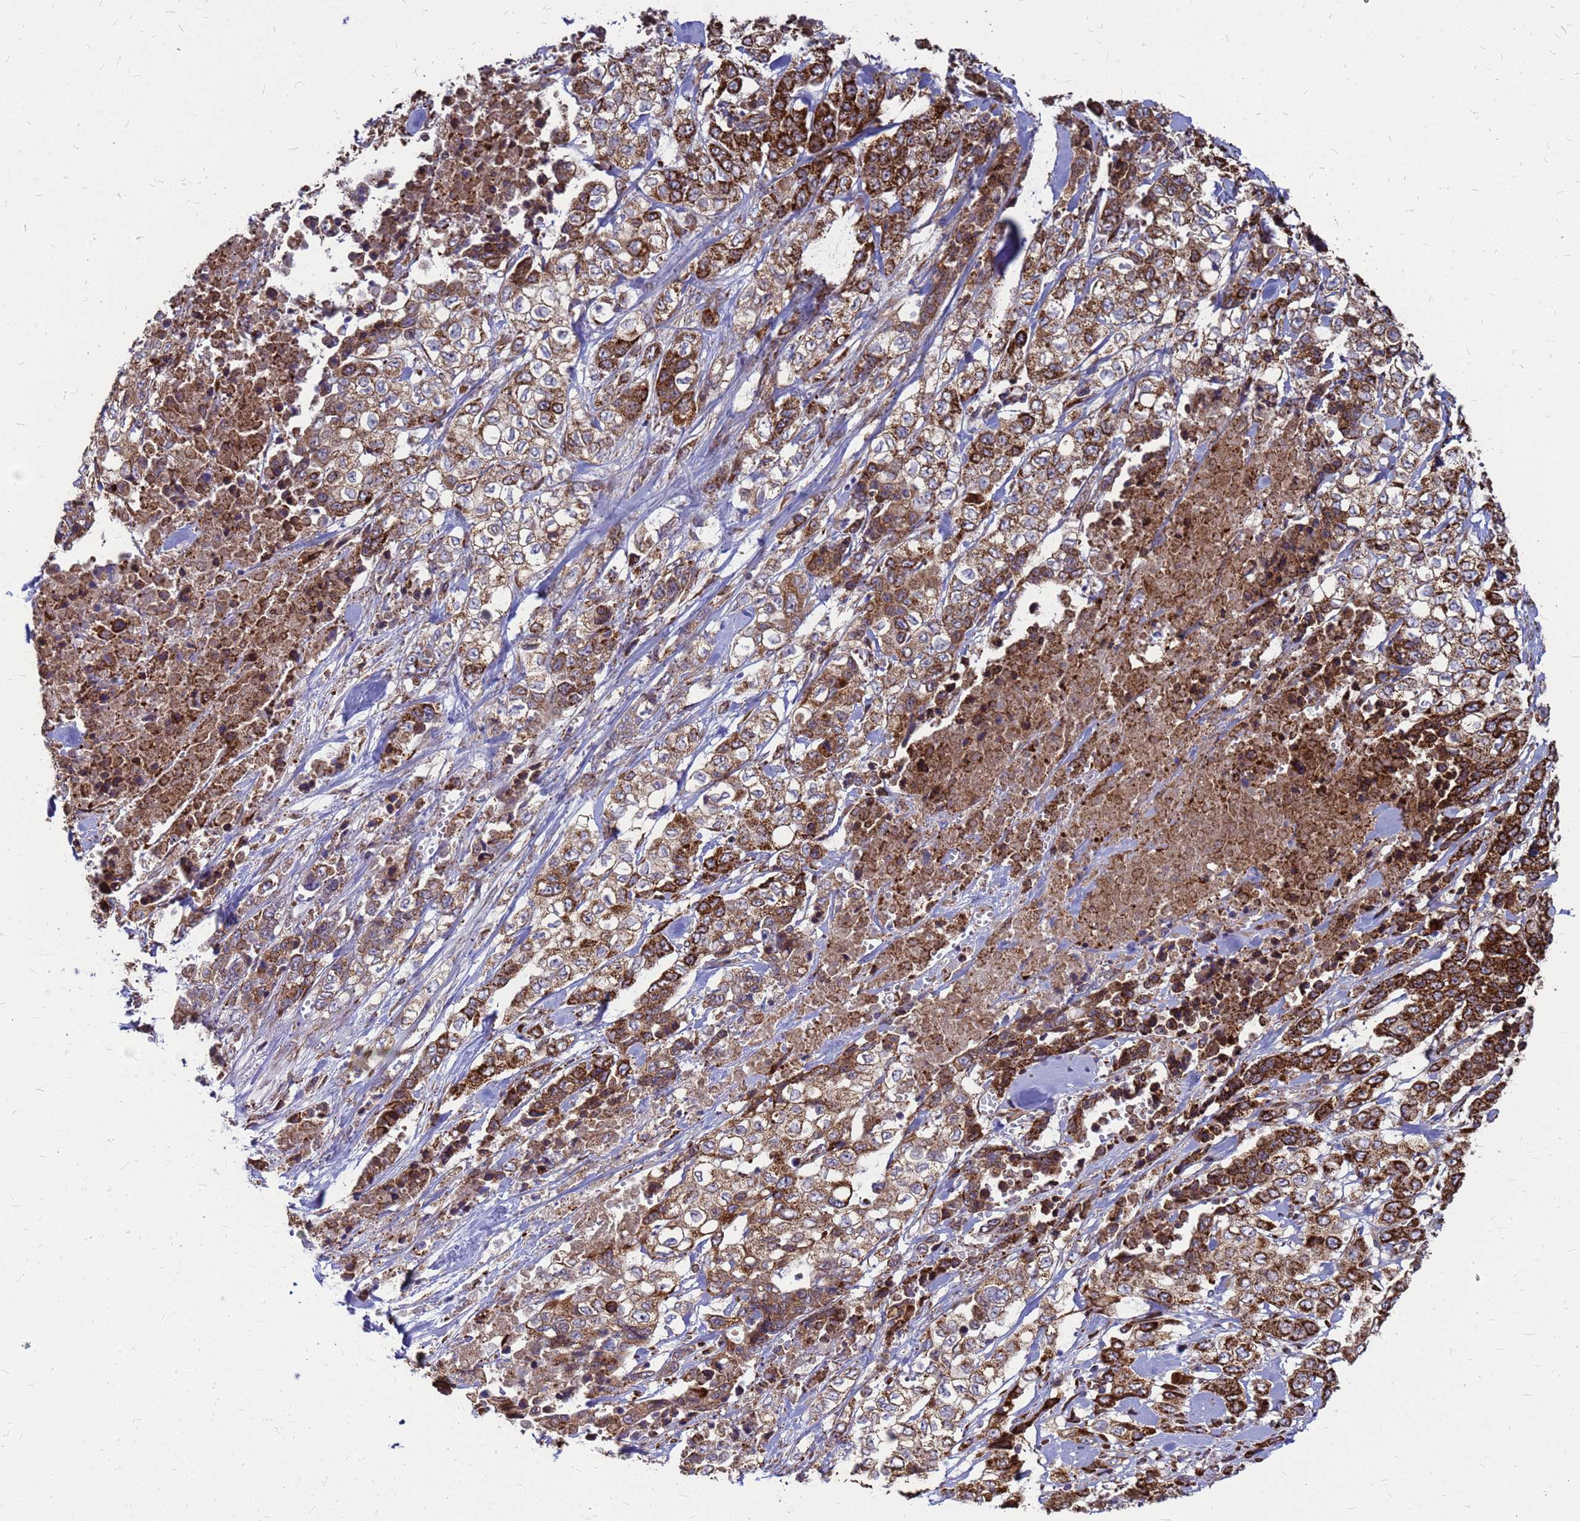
{"staining": {"intensity": "strong", "quantity": ">75%", "location": "cytoplasmic/membranous"}, "tissue": "stomach cancer", "cell_type": "Tumor cells", "image_type": "cancer", "snomed": [{"axis": "morphology", "description": "Adenocarcinoma, NOS"}, {"axis": "topography", "description": "Stomach, upper"}], "caption": "A high-resolution micrograph shows IHC staining of stomach cancer (adenocarcinoma), which demonstrates strong cytoplasmic/membranous expression in approximately >75% of tumor cells.", "gene": "FSTL4", "patient": {"sex": "male", "age": 62}}